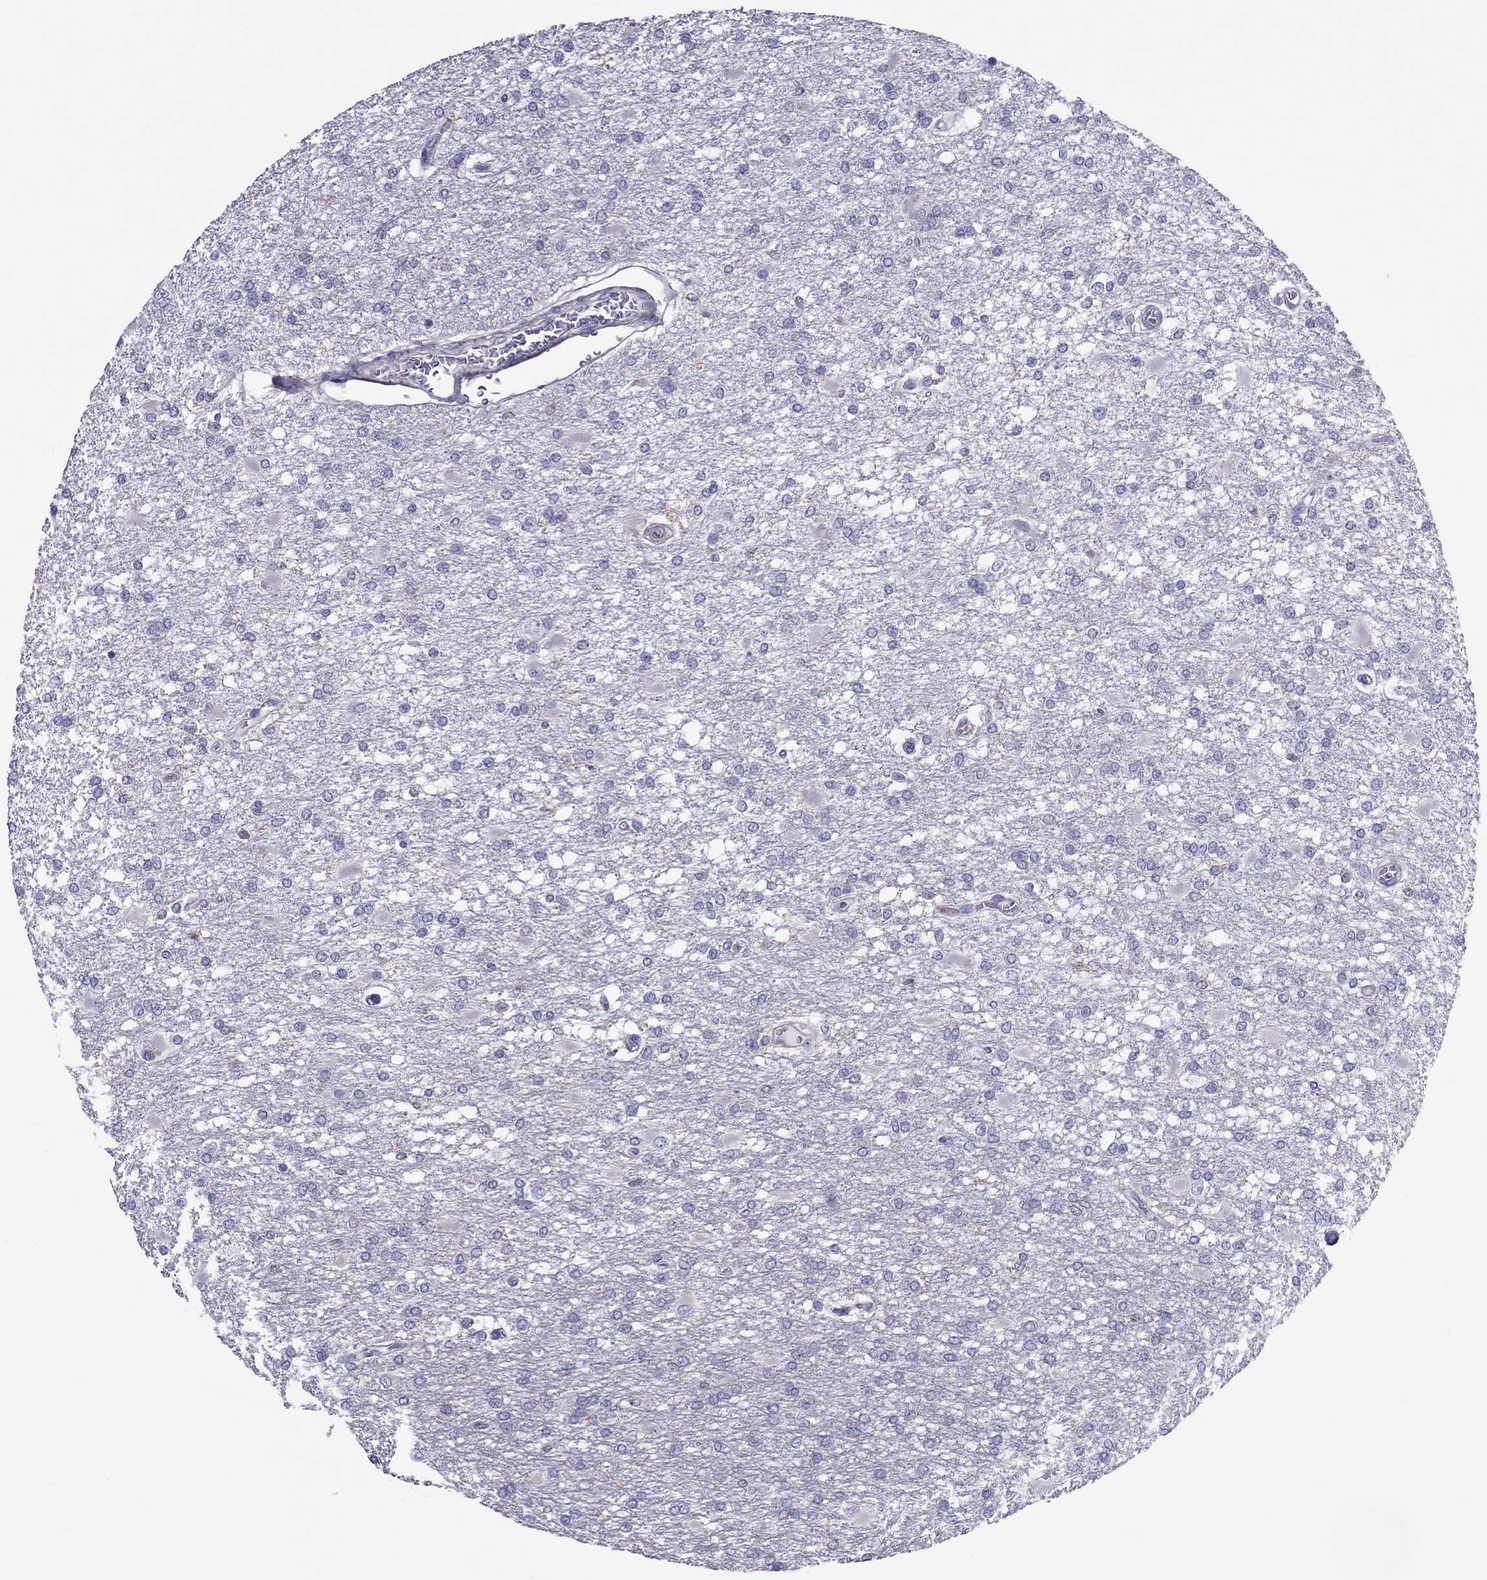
{"staining": {"intensity": "negative", "quantity": "none", "location": "none"}, "tissue": "glioma", "cell_type": "Tumor cells", "image_type": "cancer", "snomed": [{"axis": "morphology", "description": "Glioma, malignant, High grade"}, {"axis": "topography", "description": "Cerebral cortex"}], "caption": "An image of glioma stained for a protein reveals no brown staining in tumor cells.", "gene": "TEX22", "patient": {"sex": "male", "age": 79}}